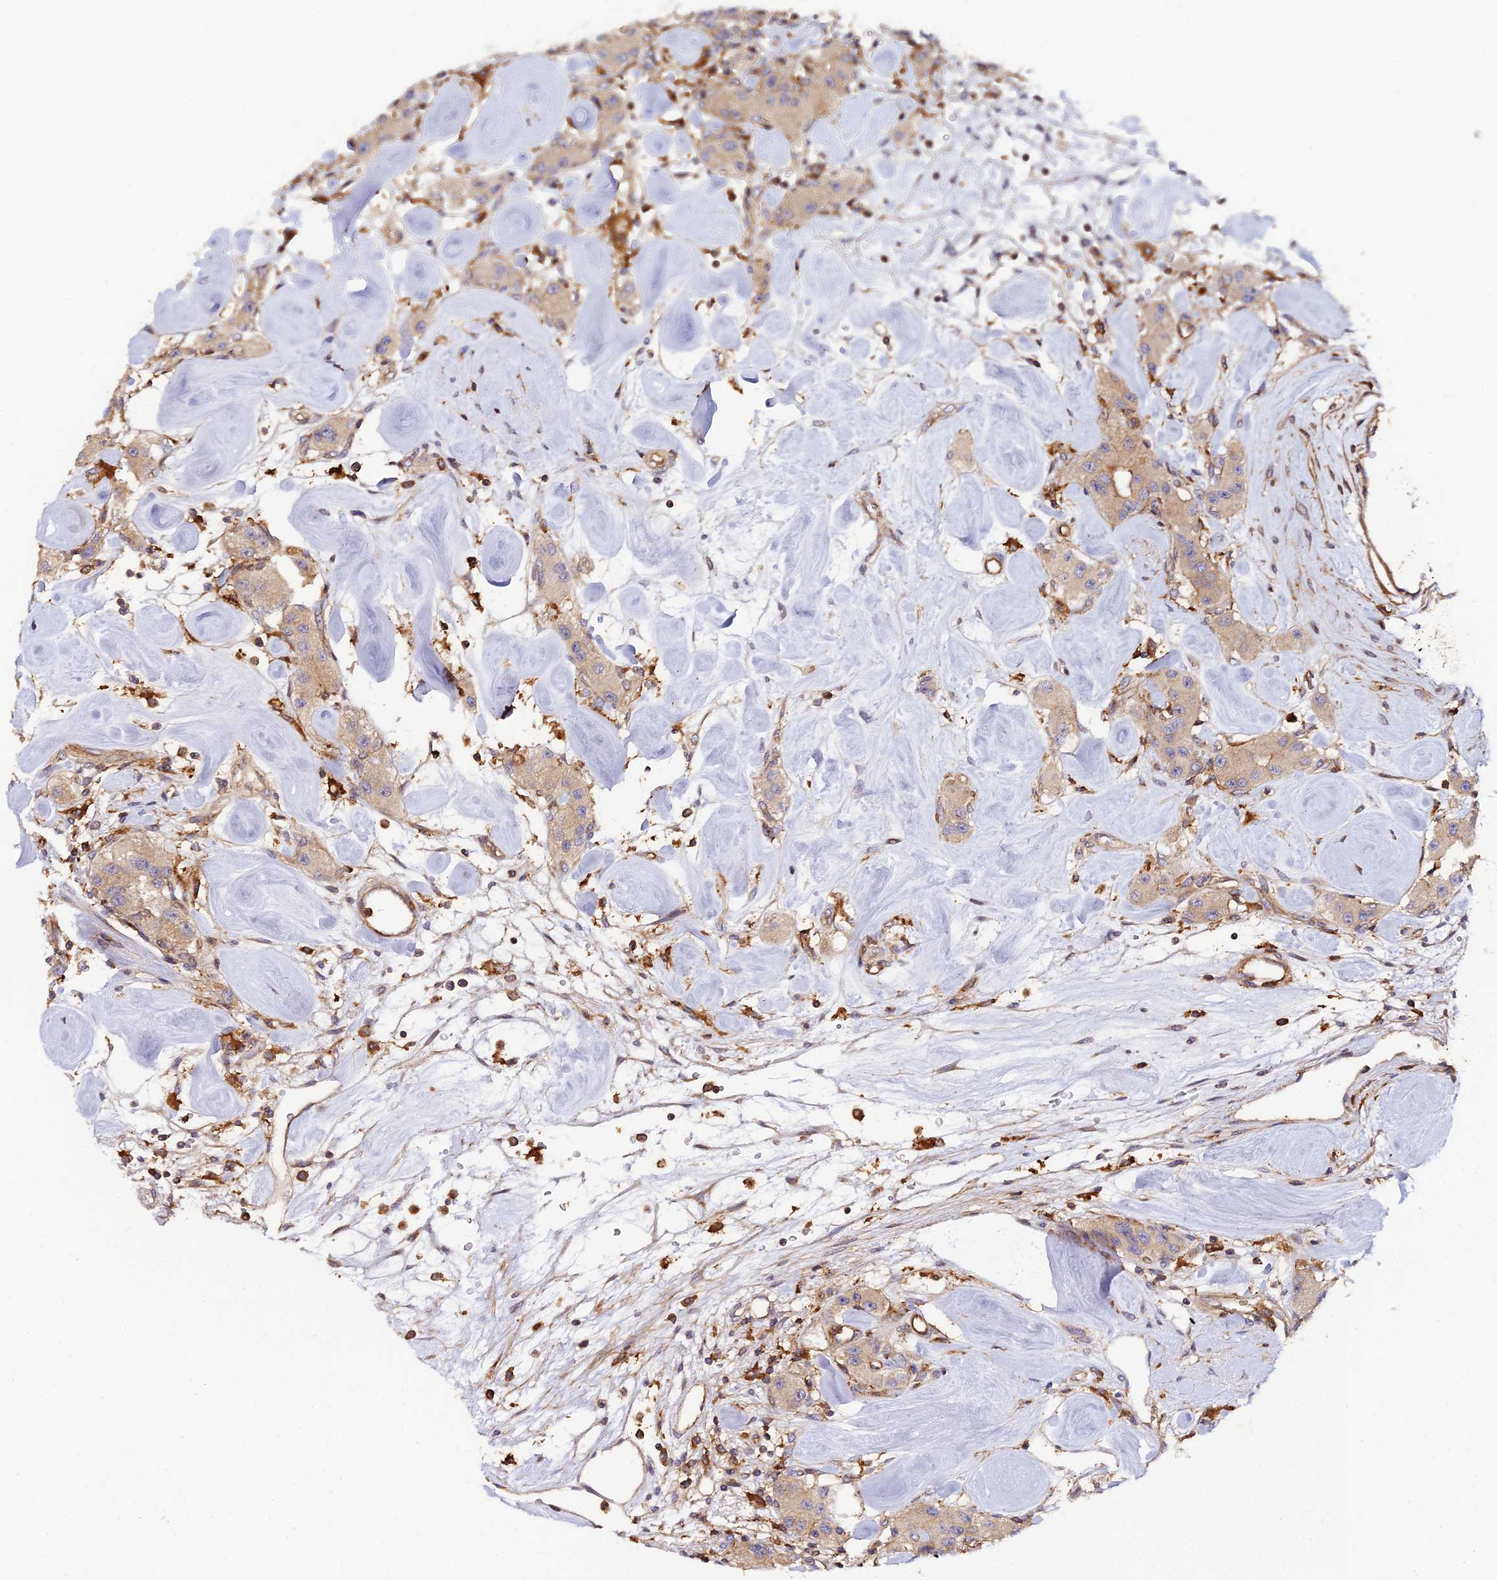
{"staining": {"intensity": "moderate", "quantity": ">75%", "location": "cytoplasmic/membranous"}, "tissue": "carcinoid", "cell_type": "Tumor cells", "image_type": "cancer", "snomed": [{"axis": "morphology", "description": "Carcinoid, malignant, NOS"}, {"axis": "topography", "description": "Pancreas"}], "caption": "An image of carcinoid stained for a protein exhibits moderate cytoplasmic/membranous brown staining in tumor cells.", "gene": "GNG5B", "patient": {"sex": "male", "age": 41}}